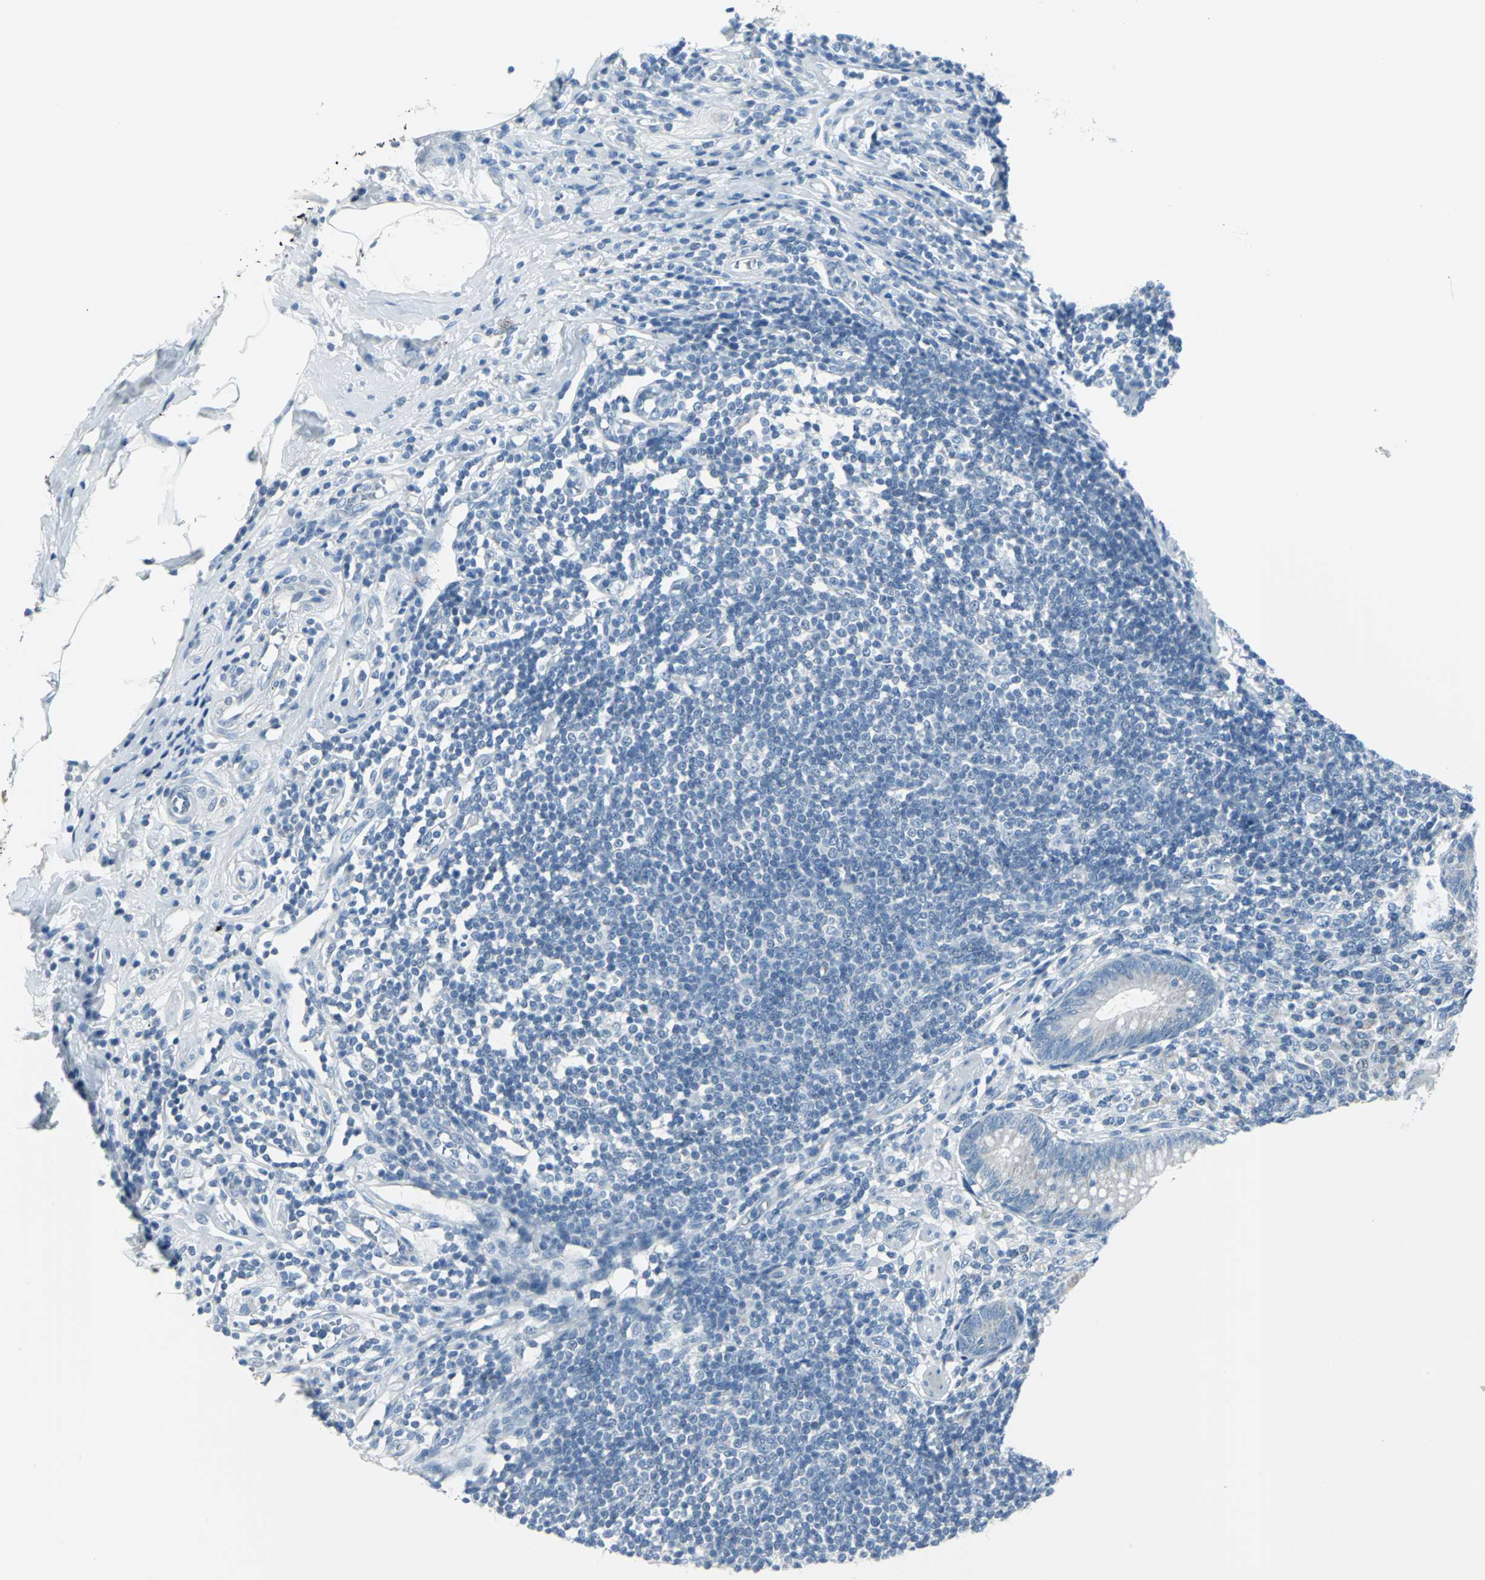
{"staining": {"intensity": "negative", "quantity": "none", "location": "none"}, "tissue": "appendix", "cell_type": "Glandular cells", "image_type": "normal", "snomed": [{"axis": "morphology", "description": "Normal tissue, NOS"}, {"axis": "morphology", "description": "Inflammation, NOS"}, {"axis": "topography", "description": "Appendix"}], "caption": "Immunohistochemical staining of unremarkable appendix demonstrates no significant staining in glandular cells. (Stains: DAB (3,3'-diaminobenzidine) IHC with hematoxylin counter stain, Microscopy: brightfield microscopy at high magnification).", "gene": "DNAI2", "patient": {"sex": "male", "age": 46}}